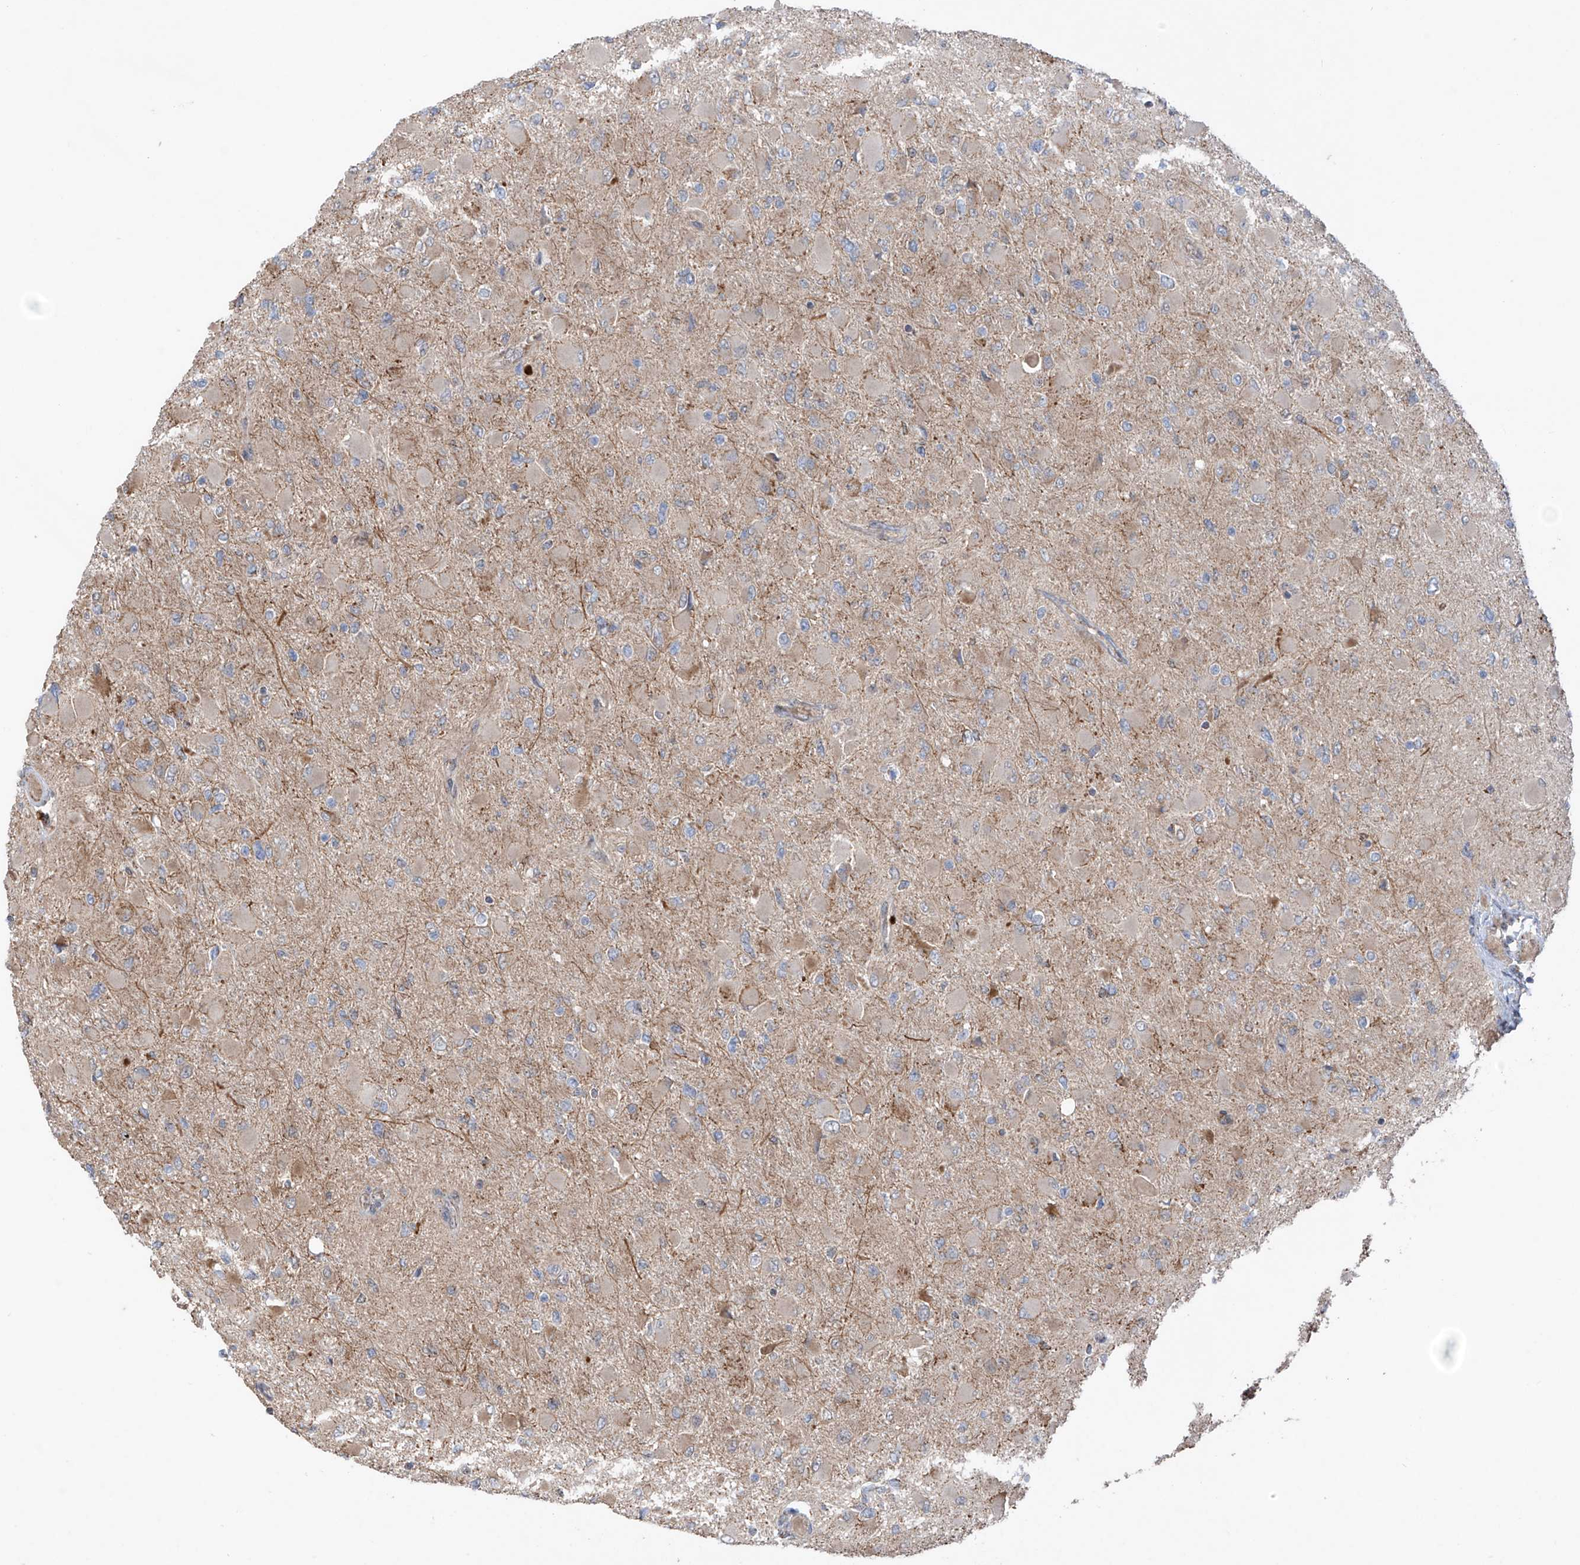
{"staining": {"intensity": "moderate", "quantity": "<25%", "location": "cytoplasmic/membranous"}, "tissue": "glioma", "cell_type": "Tumor cells", "image_type": "cancer", "snomed": [{"axis": "morphology", "description": "Glioma, malignant, High grade"}, {"axis": "topography", "description": "Cerebral cortex"}], "caption": "Glioma was stained to show a protein in brown. There is low levels of moderate cytoplasmic/membranous positivity in about <25% of tumor cells.", "gene": "SAMD3", "patient": {"sex": "female", "age": 36}}